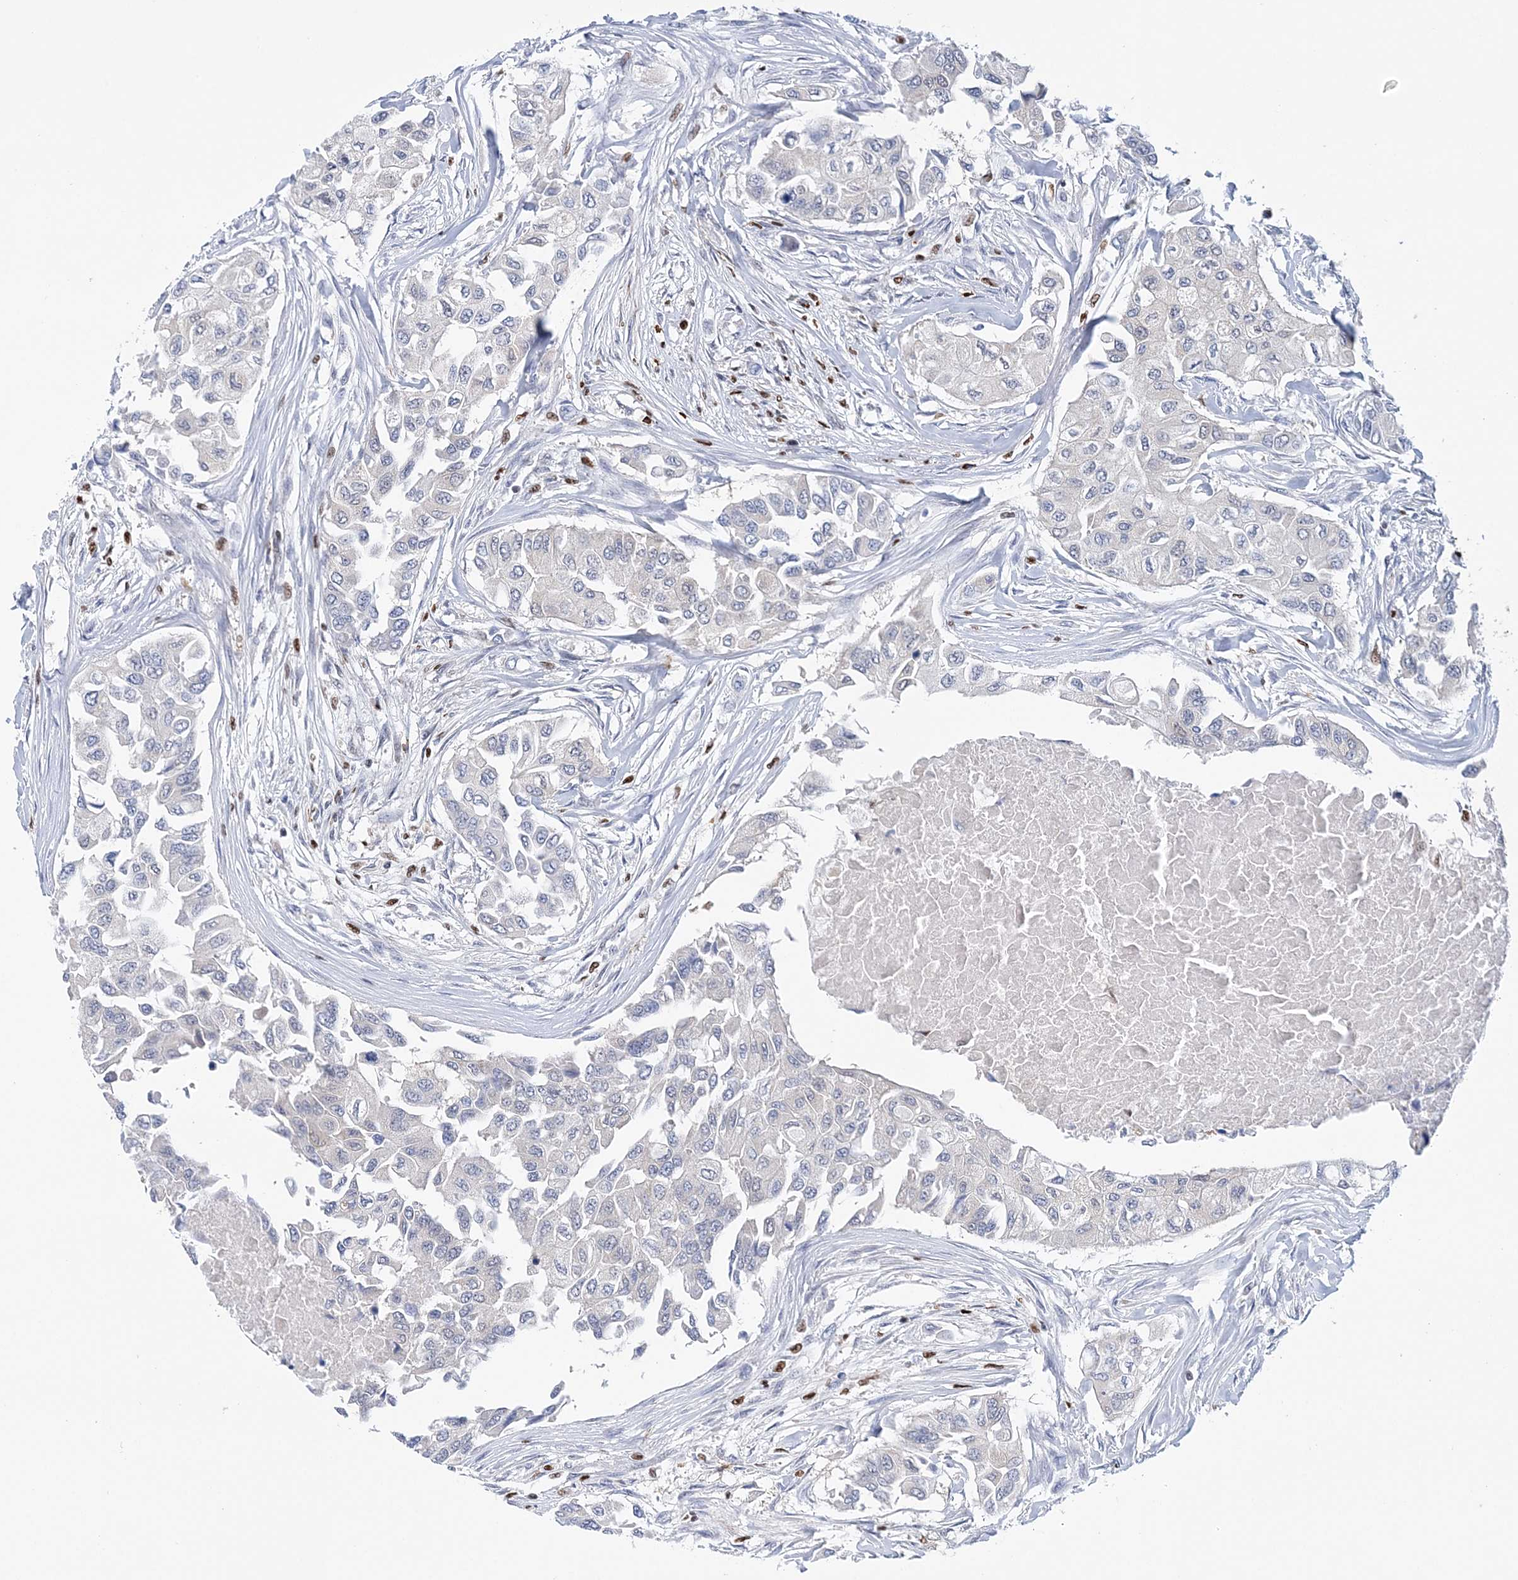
{"staining": {"intensity": "negative", "quantity": "none", "location": "none"}, "tissue": "breast cancer", "cell_type": "Tumor cells", "image_type": "cancer", "snomed": [{"axis": "morphology", "description": "Normal tissue, NOS"}, {"axis": "morphology", "description": "Duct carcinoma"}, {"axis": "topography", "description": "Breast"}], "caption": "High power microscopy histopathology image of an immunohistochemistry (IHC) micrograph of breast cancer (invasive ductal carcinoma), revealing no significant expression in tumor cells.", "gene": "NIT2", "patient": {"sex": "female", "age": 49}}